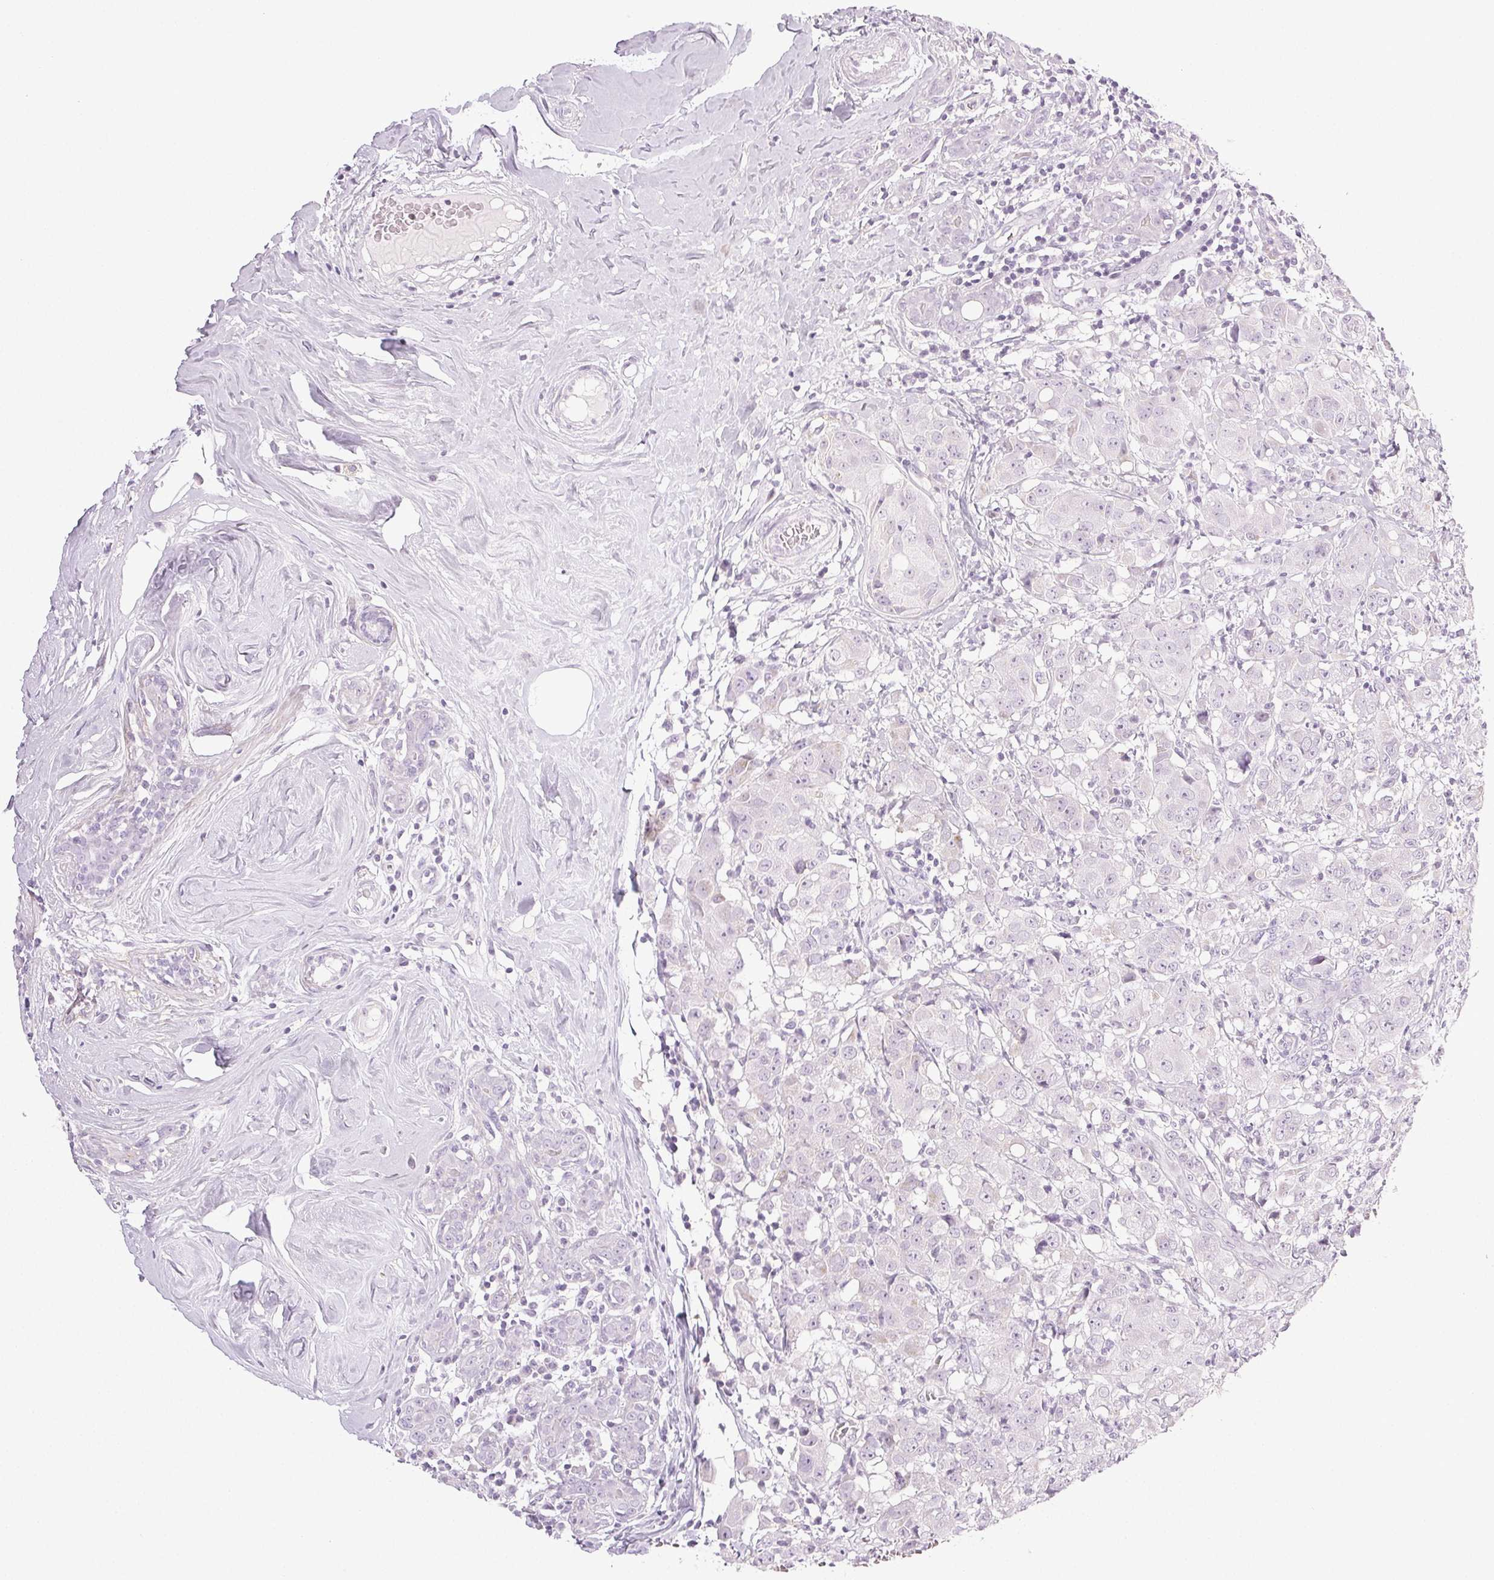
{"staining": {"intensity": "negative", "quantity": "none", "location": "none"}, "tissue": "breast cancer", "cell_type": "Tumor cells", "image_type": "cancer", "snomed": [{"axis": "morphology", "description": "Normal tissue, NOS"}, {"axis": "morphology", "description": "Duct carcinoma"}, {"axis": "topography", "description": "Breast"}], "caption": "Immunohistochemistry (IHC) micrograph of human breast cancer stained for a protein (brown), which displays no positivity in tumor cells.", "gene": "COL7A1", "patient": {"sex": "female", "age": 43}}